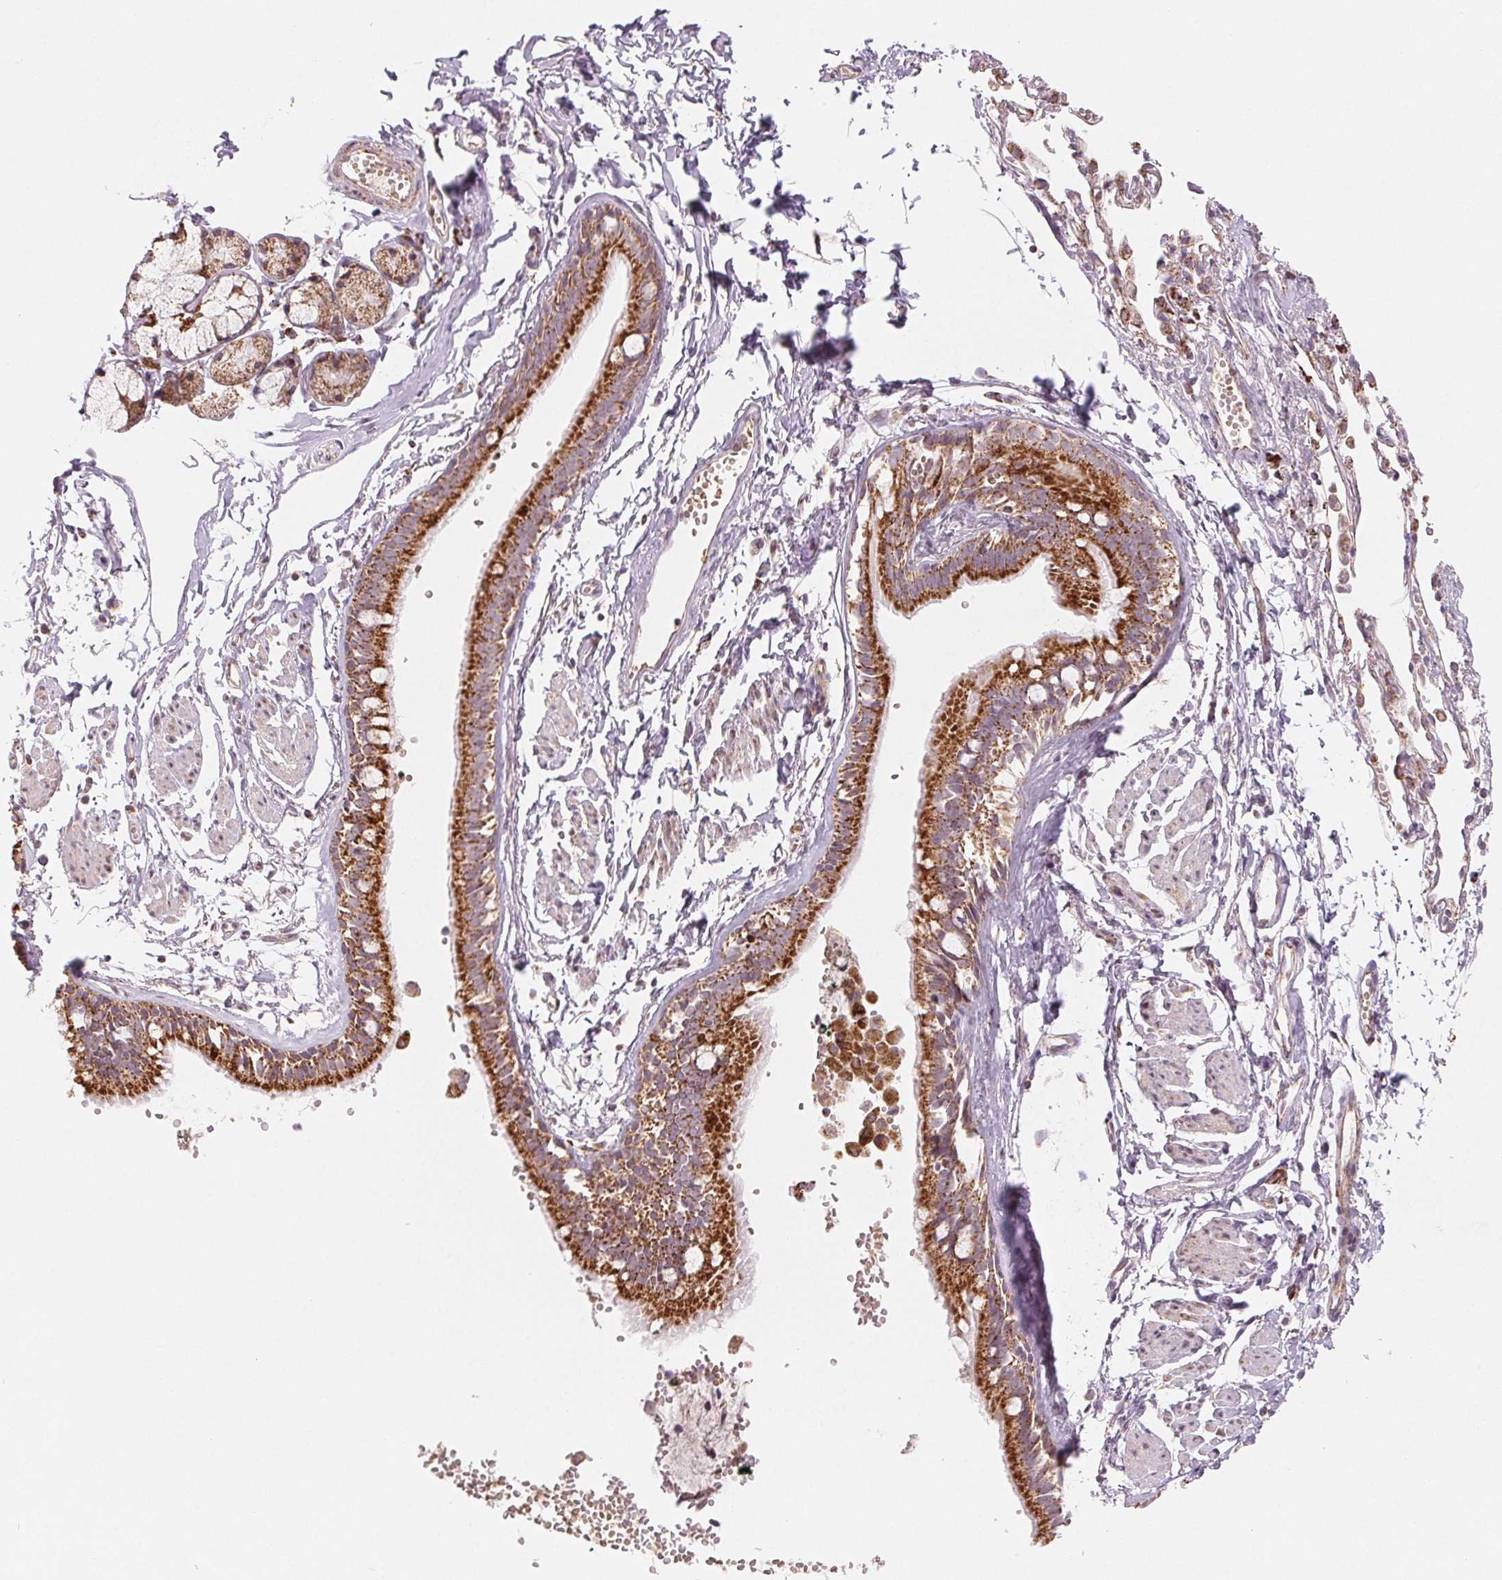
{"staining": {"intensity": "strong", "quantity": ">75%", "location": "cytoplasmic/membranous"}, "tissue": "bronchus", "cell_type": "Respiratory epithelial cells", "image_type": "normal", "snomed": [{"axis": "morphology", "description": "Normal tissue, NOS"}, {"axis": "topography", "description": "Cartilage tissue"}, {"axis": "topography", "description": "Bronchus"}], "caption": "A high amount of strong cytoplasmic/membranous expression is identified in about >75% of respiratory epithelial cells in unremarkable bronchus.", "gene": "HINT2", "patient": {"sex": "female", "age": 59}}